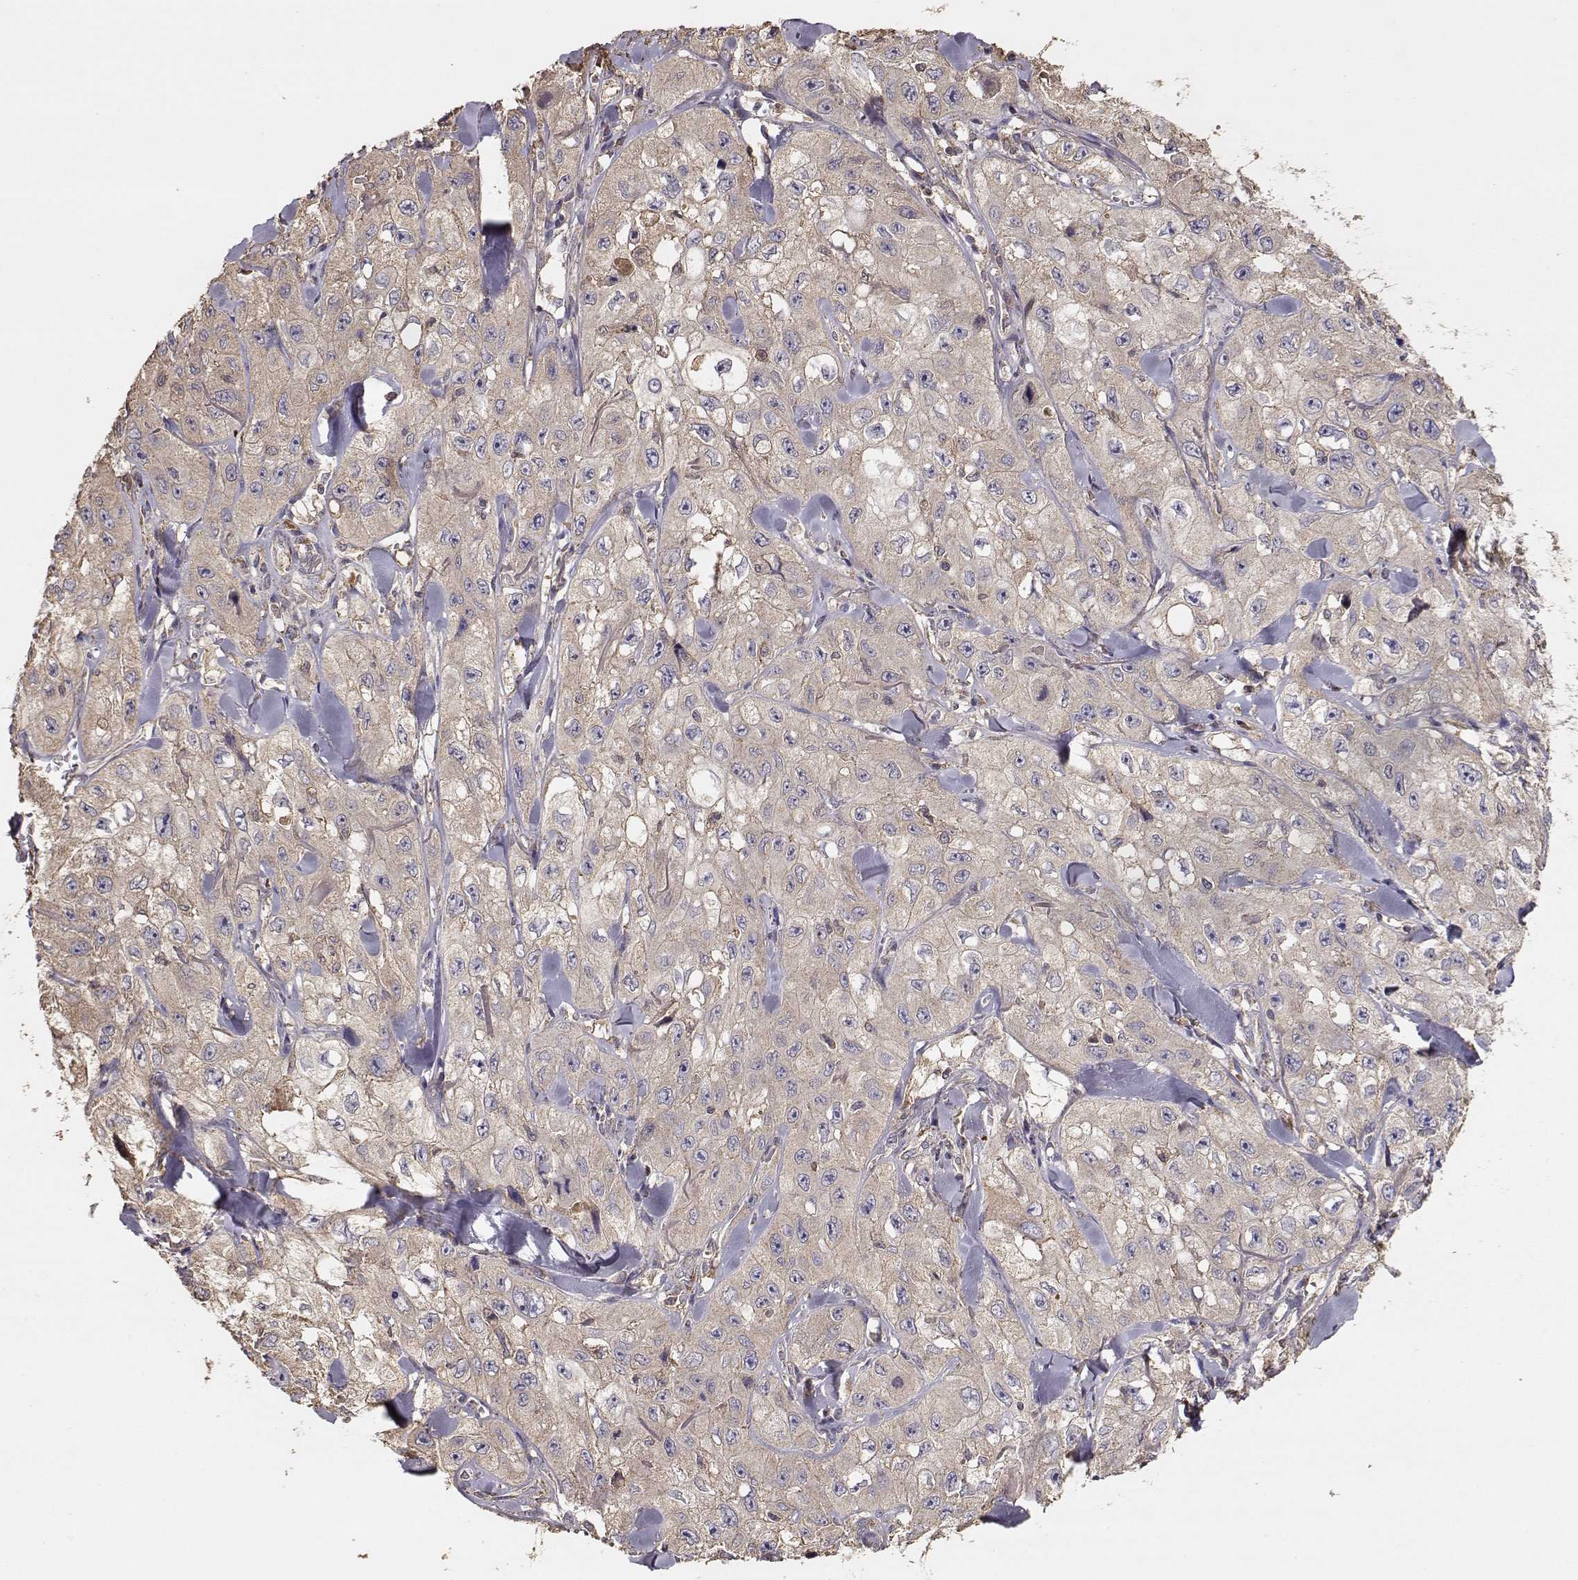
{"staining": {"intensity": "weak", "quantity": ">75%", "location": "cytoplasmic/membranous"}, "tissue": "skin cancer", "cell_type": "Tumor cells", "image_type": "cancer", "snomed": [{"axis": "morphology", "description": "Squamous cell carcinoma, NOS"}, {"axis": "topography", "description": "Skin"}, {"axis": "topography", "description": "Subcutis"}], "caption": "Protein expression analysis of human squamous cell carcinoma (skin) reveals weak cytoplasmic/membranous expression in about >75% of tumor cells.", "gene": "TARS3", "patient": {"sex": "male", "age": 73}}